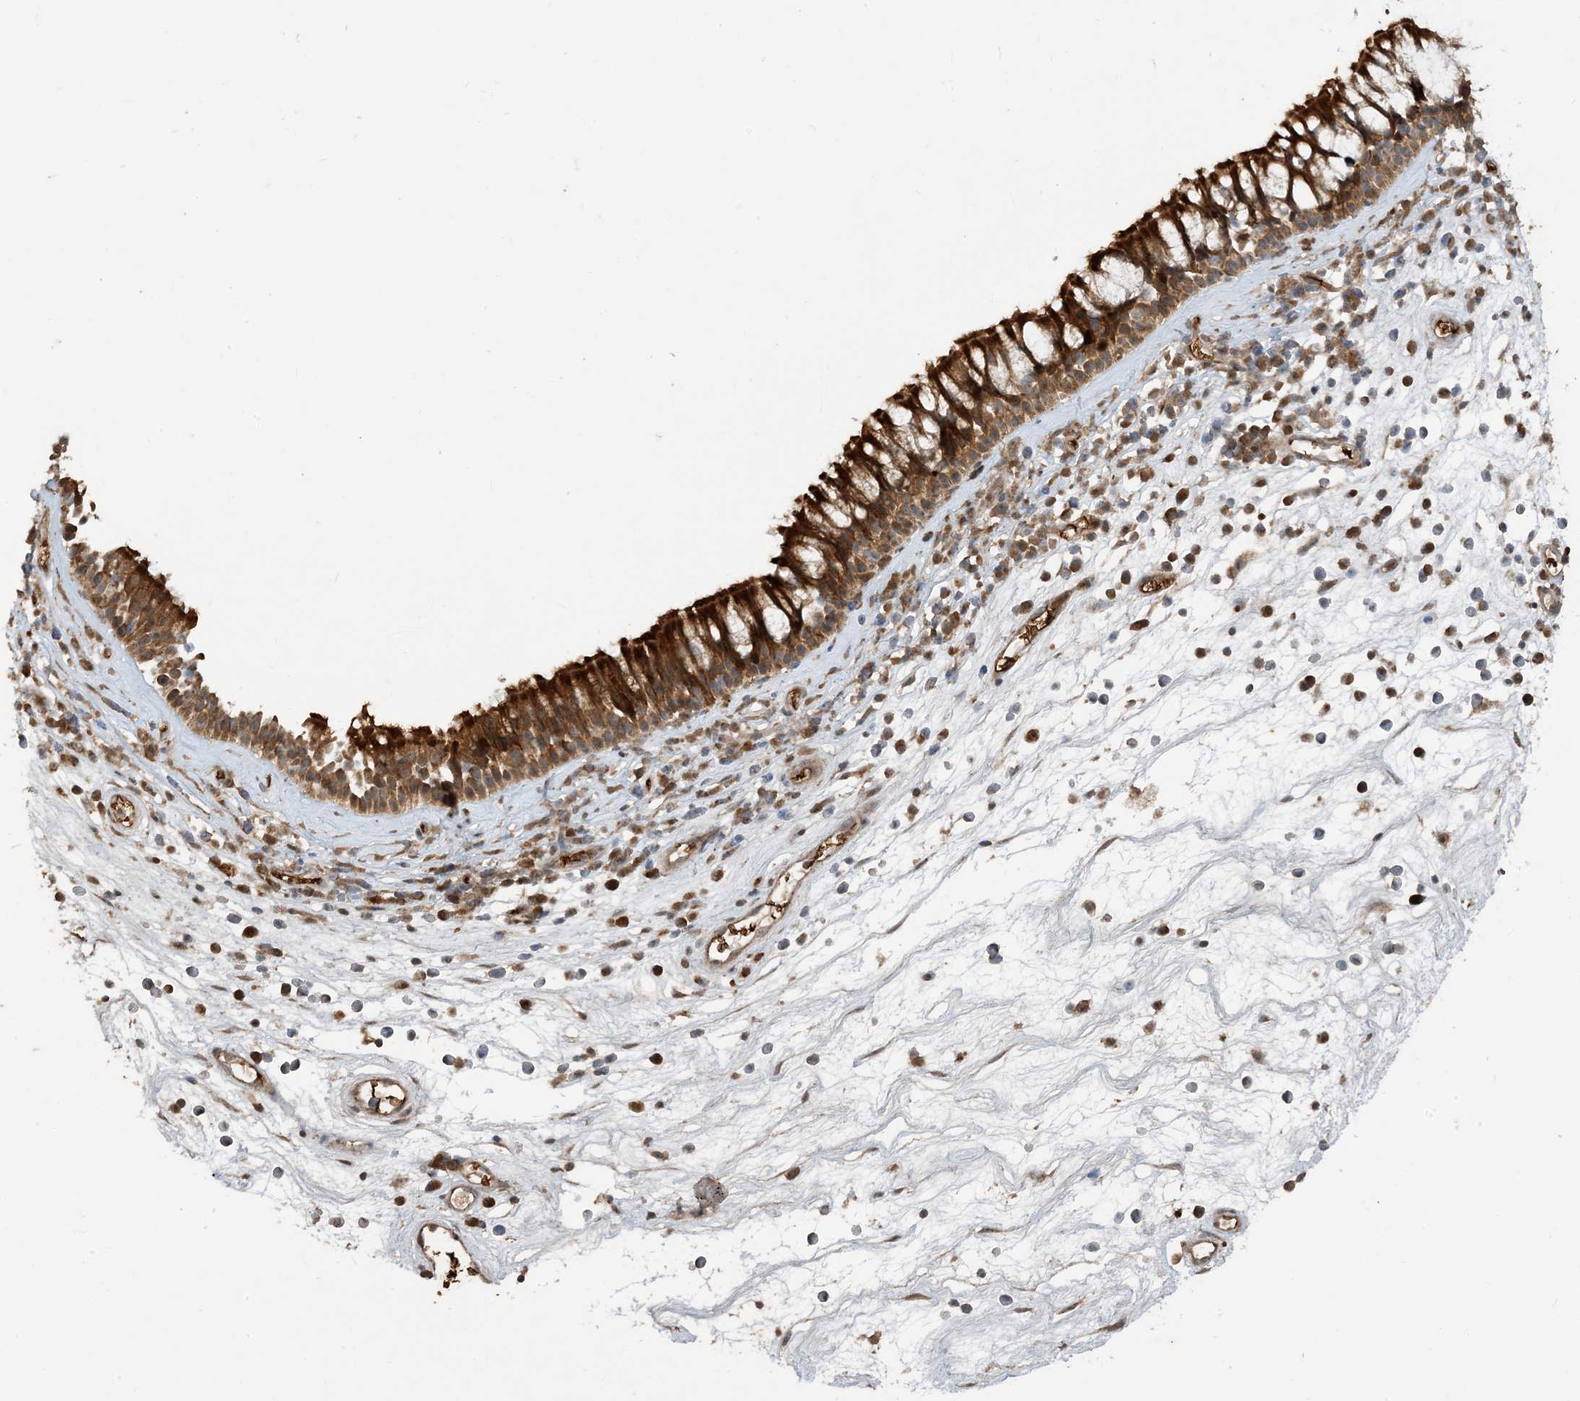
{"staining": {"intensity": "strong", "quantity": ">75%", "location": "cytoplasmic/membranous"}, "tissue": "nasopharynx", "cell_type": "Respiratory epithelial cells", "image_type": "normal", "snomed": [{"axis": "morphology", "description": "Normal tissue, NOS"}, {"axis": "morphology", "description": "Inflammation, NOS"}, {"axis": "morphology", "description": "Malignant melanoma, Metastatic site"}, {"axis": "topography", "description": "Nasopharynx"}], "caption": "Unremarkable nasopharynx demonstrates strong cytoplasmic/membranous positivity in approximately >75% of respiratory epithelial cells Immunohistochemistry stains the protein in brown and the nuclei are stained blue..", "gene": "PUSL1", "patient": {"sex": "male", "age": 70}}